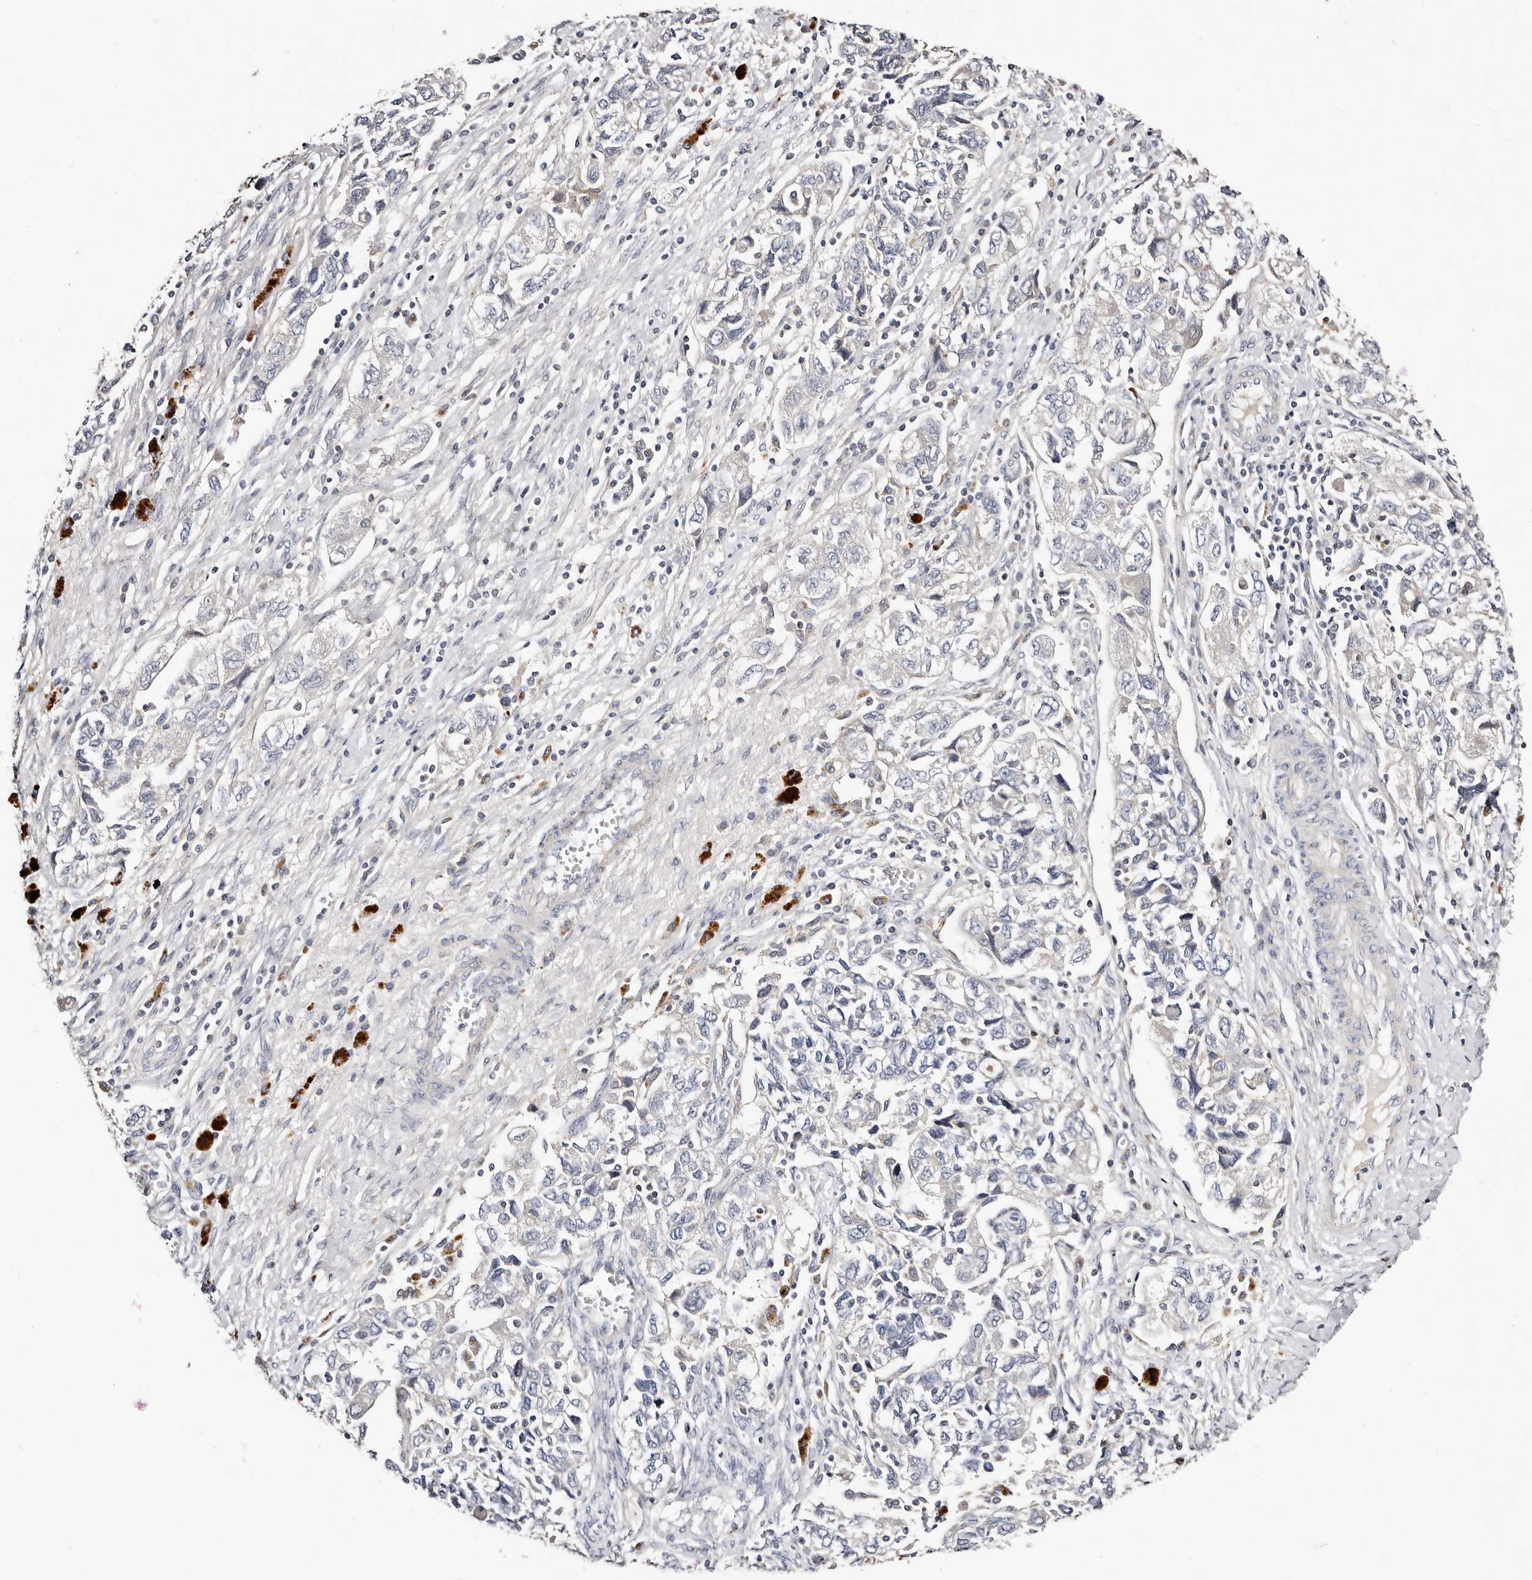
{"staining": {"intensity": "negative", "quantity": "none", "location": "none"}, "tissue": "ovarian cancer", "cell_type": "Tumor cells", "image_type": "cancer", "snomed": [{"axis": "morphology", "description": "Carcinoma, NOS"}, {"axis": "morphology", "description": "Cystadenocarcinoma, serous, NOS"}, {"axis": "topography", "description": "Ovary"}], "caption": "Immunohistochemistry (IHC) photomicrograph of neoplastic tissue: human ovarian cancer (carcinoma) stained with DAB exhibits no significant protein staining in tumor cells.", "gene": "MRPS33", "patient": {"sex": "female", "age": 69}}